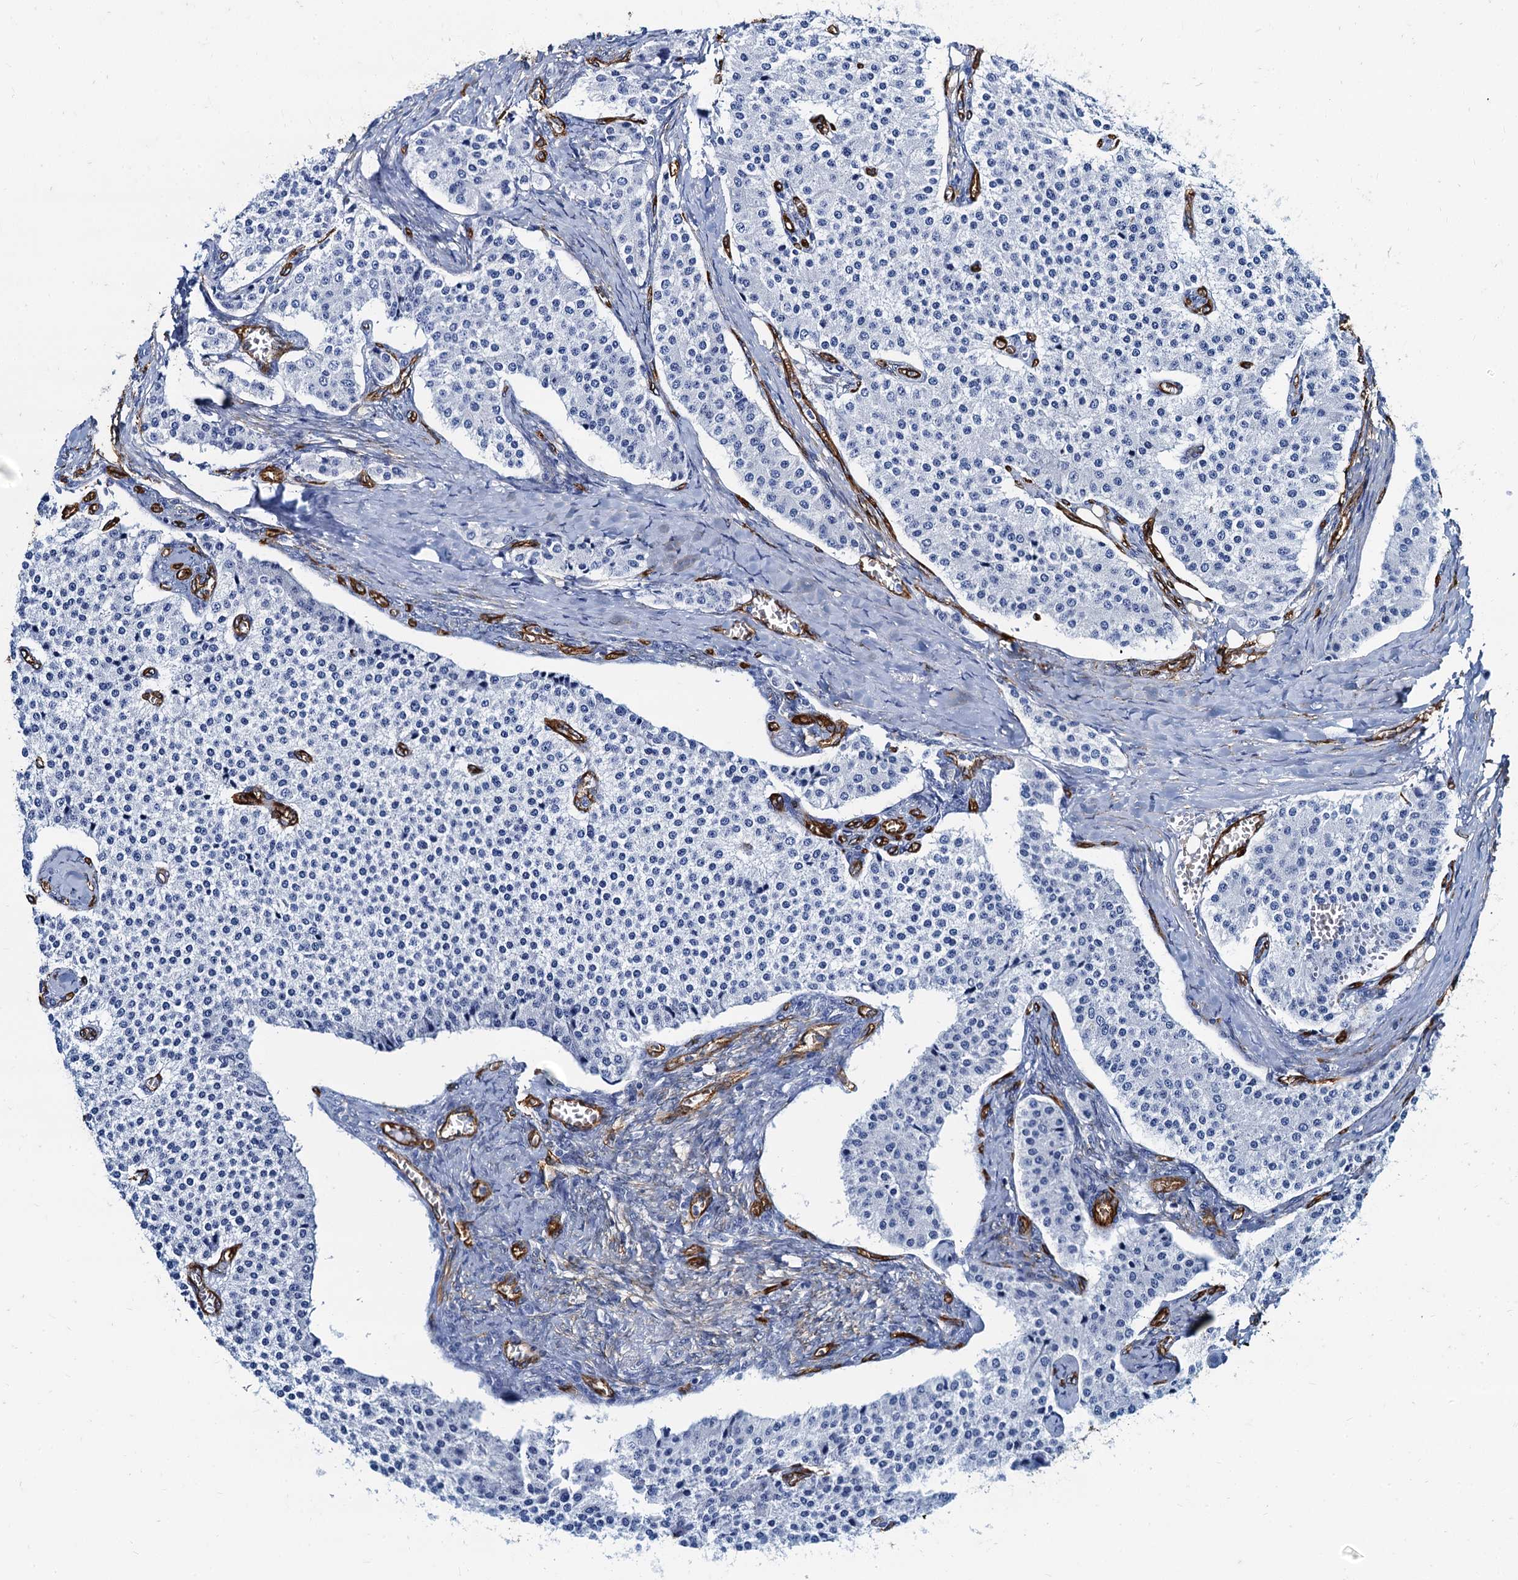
{"staining": {"intensity": "negative", "quantity": "none", "location": "none"}, "tissue": "carcinoid", "cell_type": "Tumor cells", "image_type": "cancer", "snomed": [{"axis": "morphology", "description": "Carcinoid, malignant, NOS"}, {"axis": "topography", "description": "Colon"}], "caption": "There is no significant positivity in tumor cells of carcinoid.", "gene": "CAVIN2", "patient": {"sex": "female", "age": 52}}